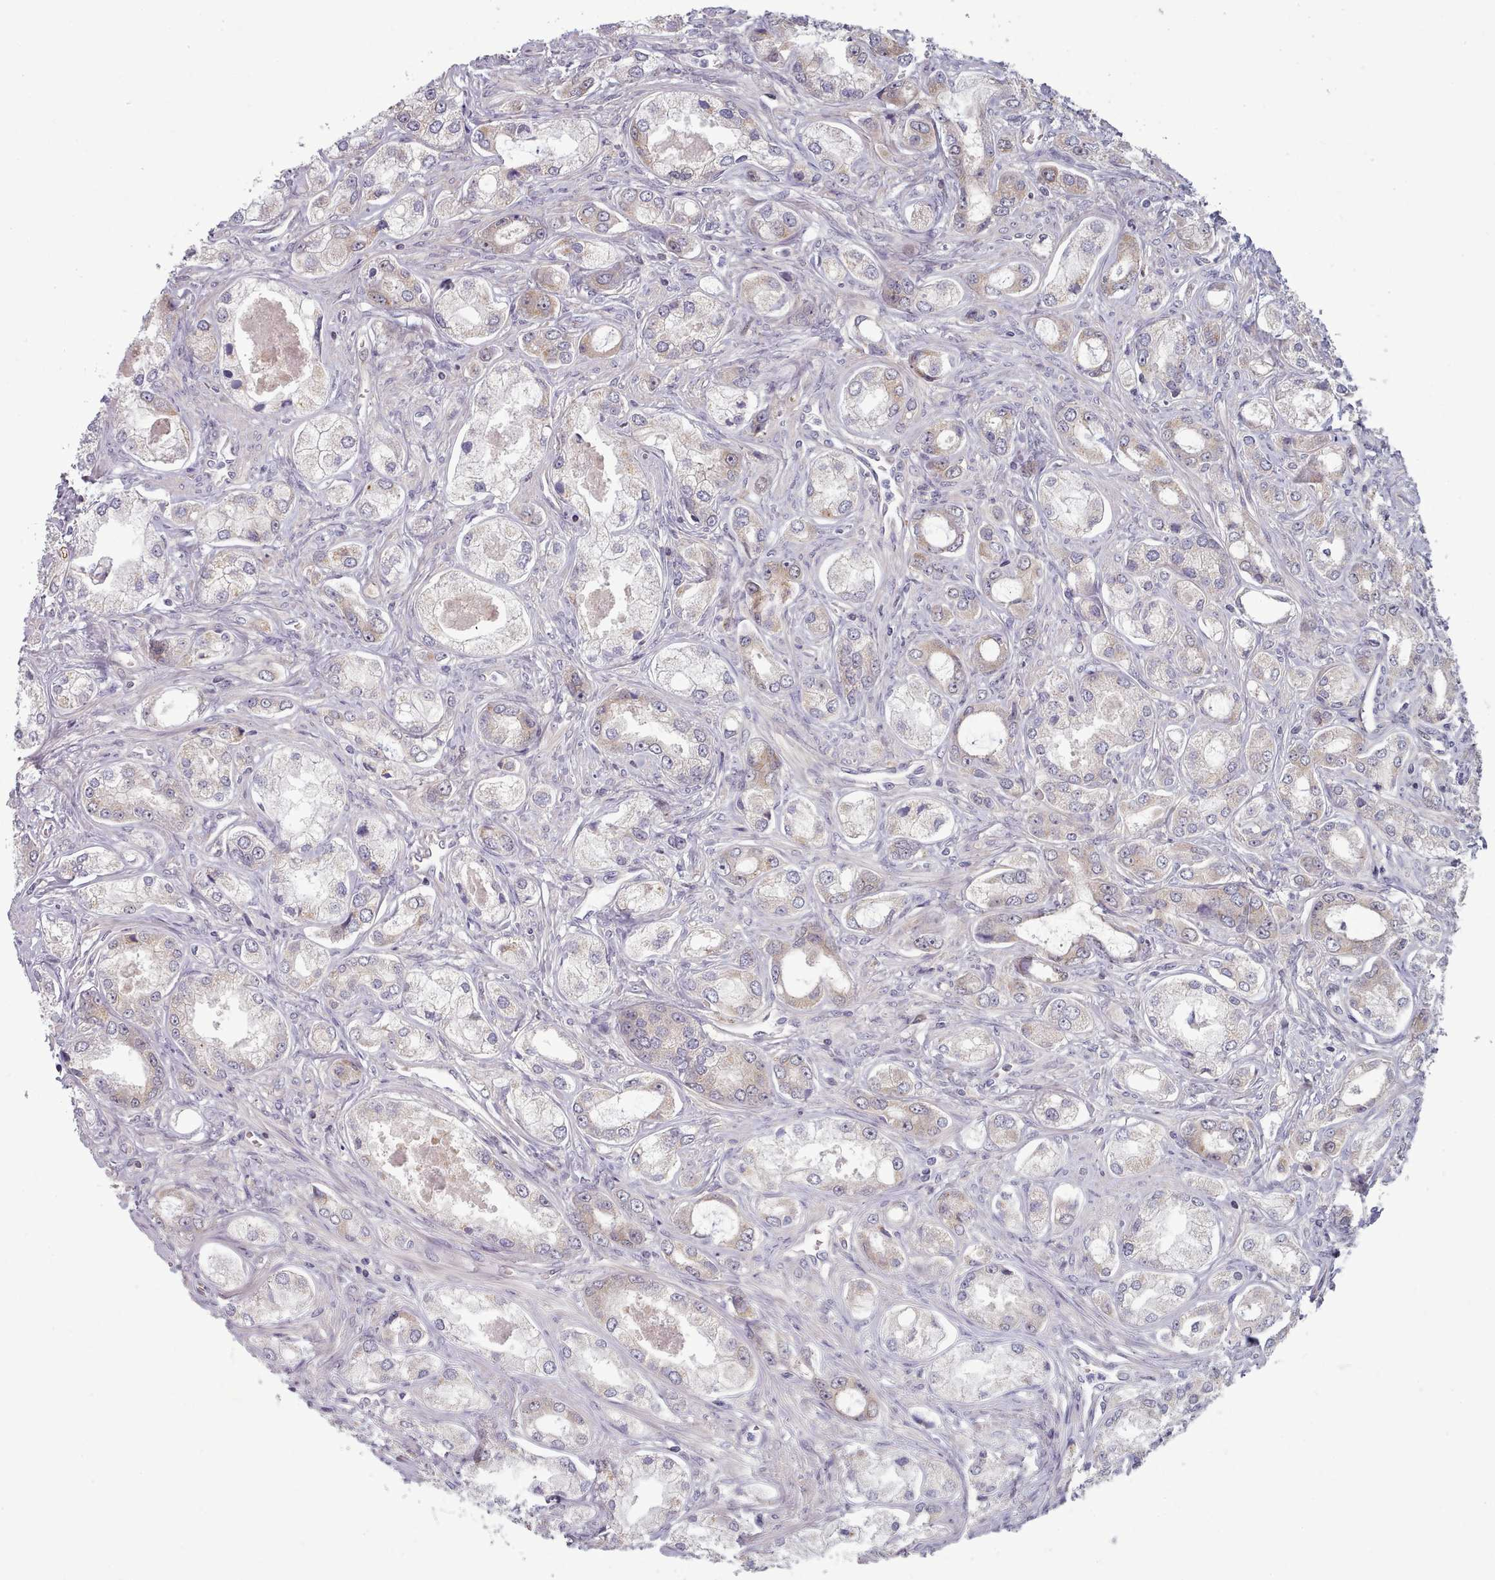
{"staining": {"intensity": "weak", "quantity": "<25%", "location": "cytoplasmic/membranous"}, "tissue": "prostate cancer", "cell_type": "Tumor cells", "image_type": "cancer", "snomed": [{"axis": "morphology", "description": "Adenocarcinoma, Low grade"}, {"axis": "topography", "description": "Prostate"}], "caption": "A high-resolution histopathology image shows IHC staining of prostate low-grade adenocarcinoma, which shows no significant staining in tumor cells.", "gene": "CLNS1A", "patient": {"sex": "male", "age": 68}}